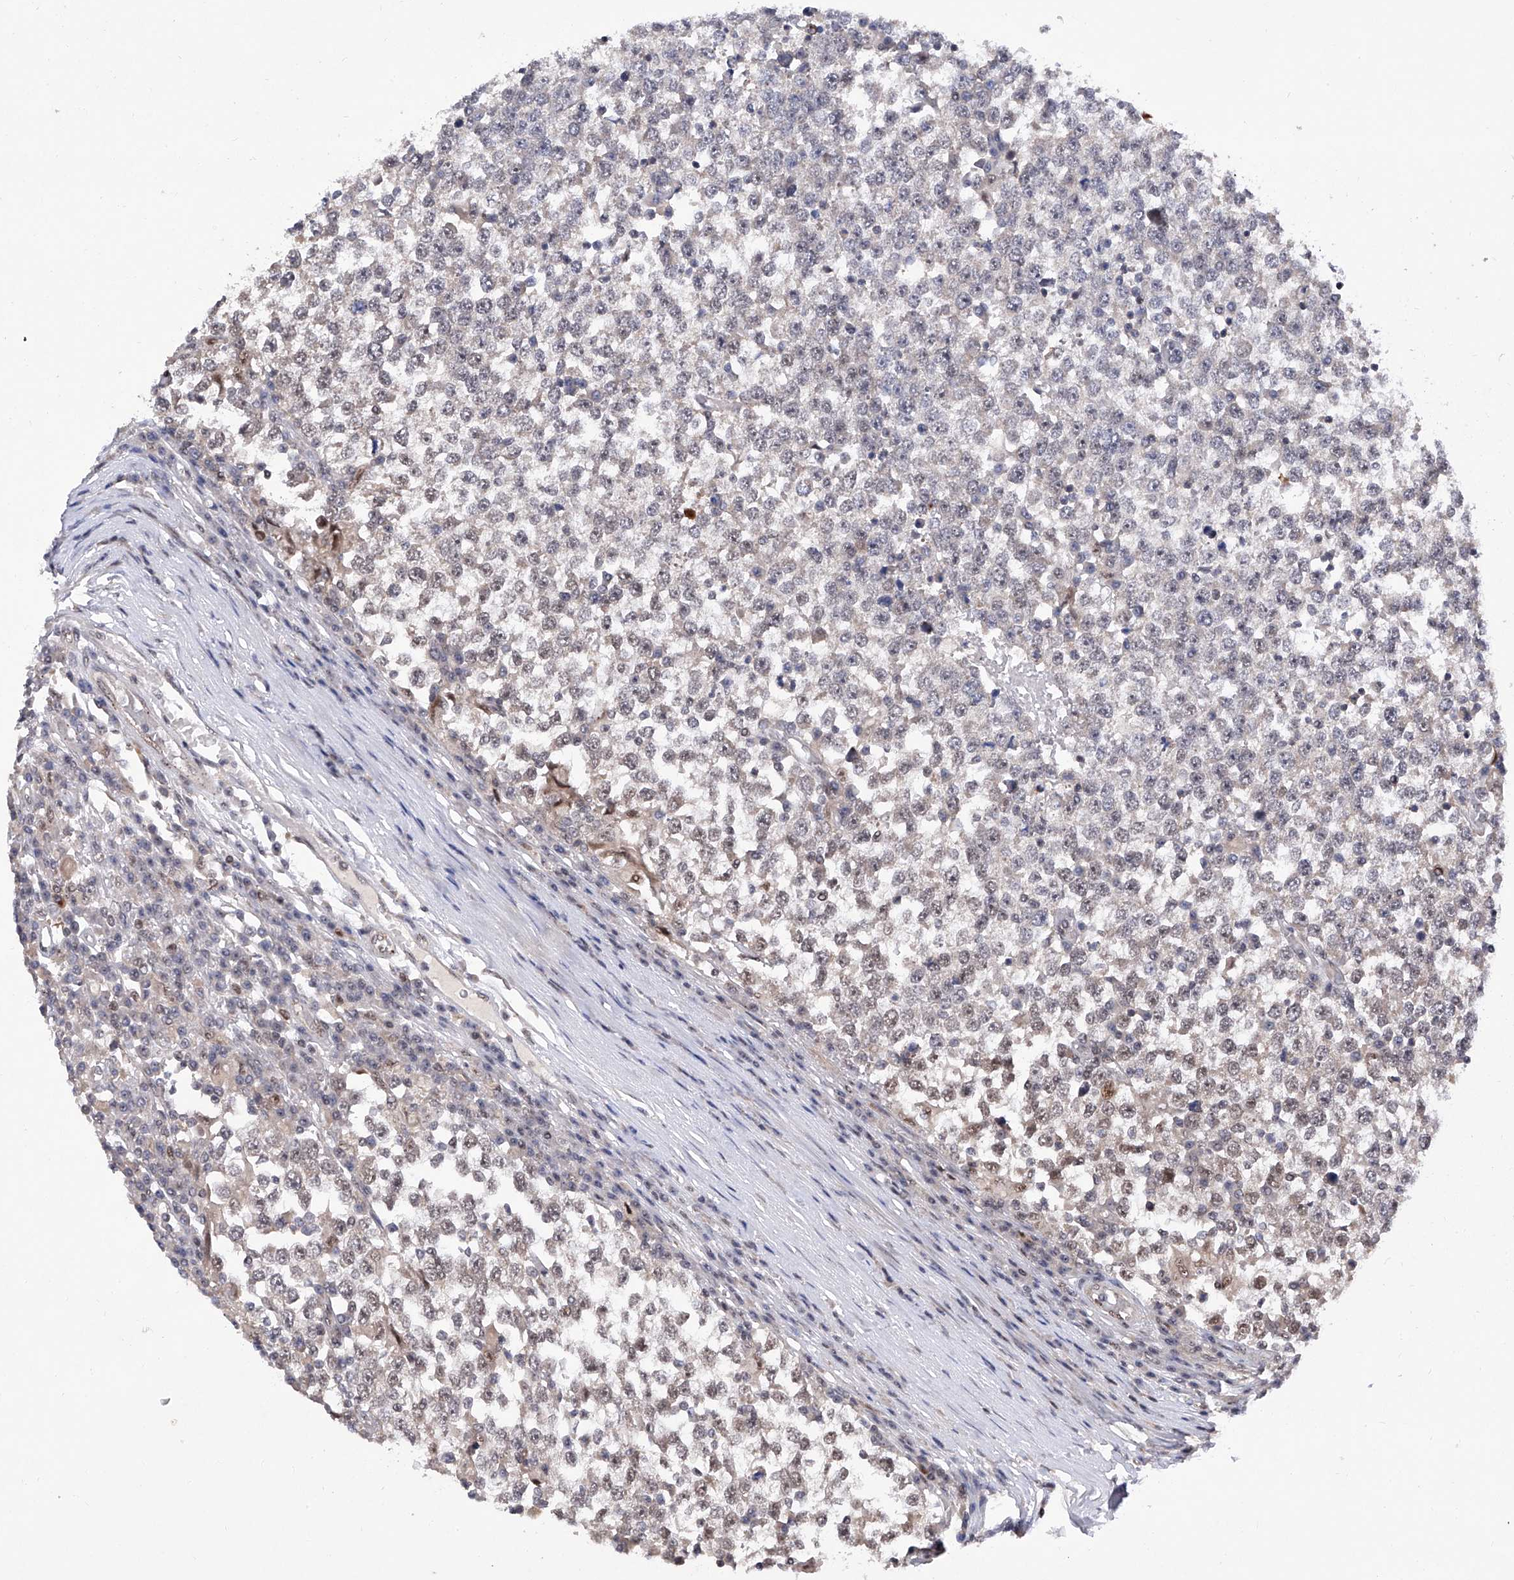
{"staining": {"intensity": "moderate", "quantity": "25%-75%", "location": "nuclear"}, "tissue": "testis cancer", "cell_type": "Tumor cells", "image_type": "cancer", "snomed": [{"axis": "morphology", "description": "Seminoma, NOS"}, {"axis": "topography", "description": "Testis"}], "caption": "IHC histopathology image of seminoma (testis) stained for a protein (brown), which demonstrates medium levels of moderate nuclear expression in about 25%-75% of tumor cells.", "gene": "RAD54L", "patient": {"sex": "male", "age": 65}}